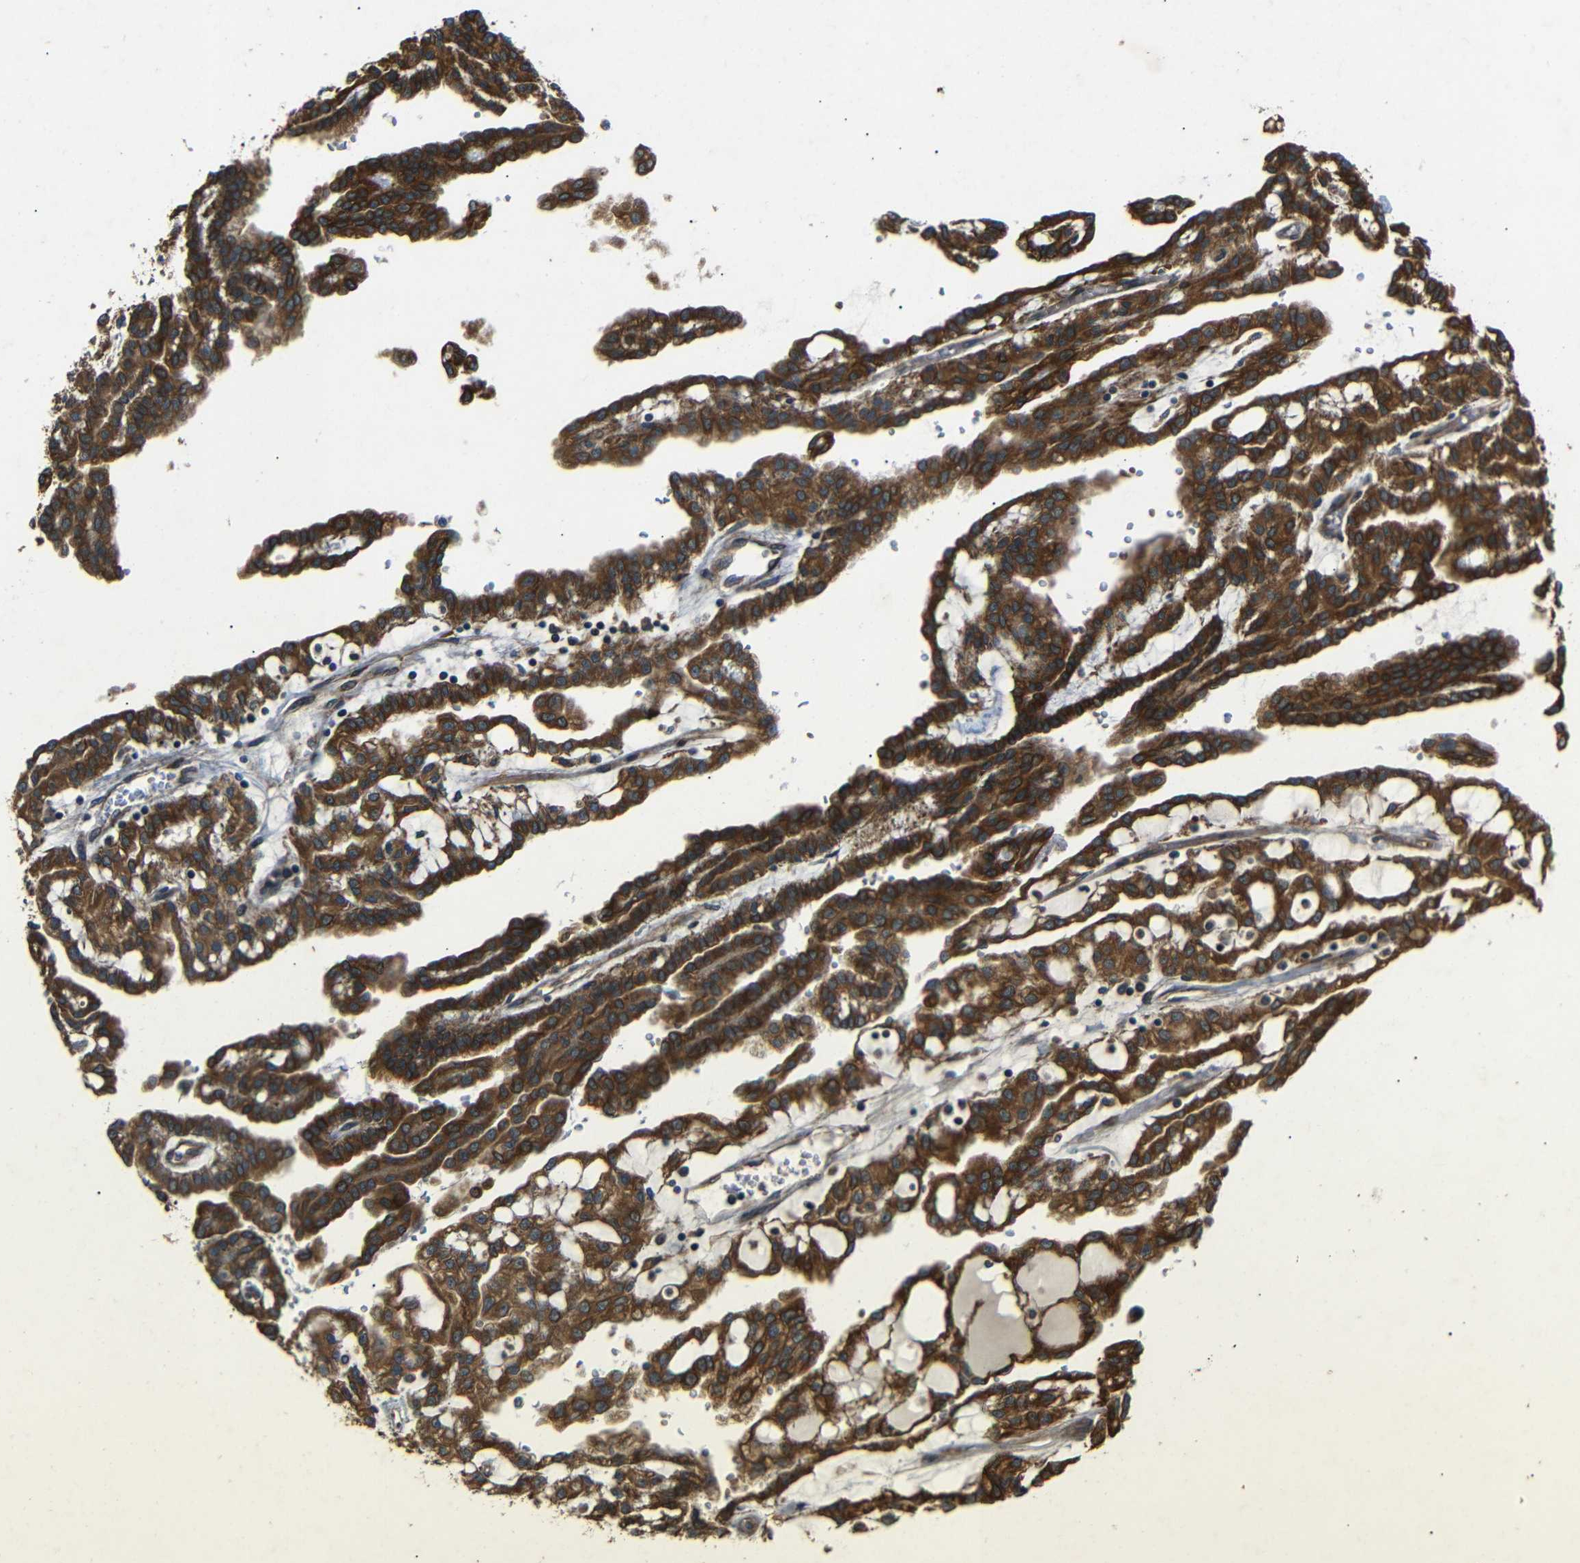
{"staining": {"intensity": "strong", "quantity": ">75%", "location": "cytoplasmic/membranous"}, "tissue": "renal cancer", "cell_type": "Tumor cells", "image_type": "cancer", "snomed": [{"axis": "morphology", "description": "Adenocarcinoma, NOS"}, {"axis": "topography", "description": "Kidney"}], "caption": "Renal adenocarcinoma was stained to show a protein in brown. There is high levels of strong cytoplasmic/membranous expression in approximately >75% of tumor cells. (DAB (3,3'-diaminobenzidine) IHC, brown staining for protein, blue staining for nuclei).", "gene": "TRPC1", "patient": {"sex": "male", "age": 63}}